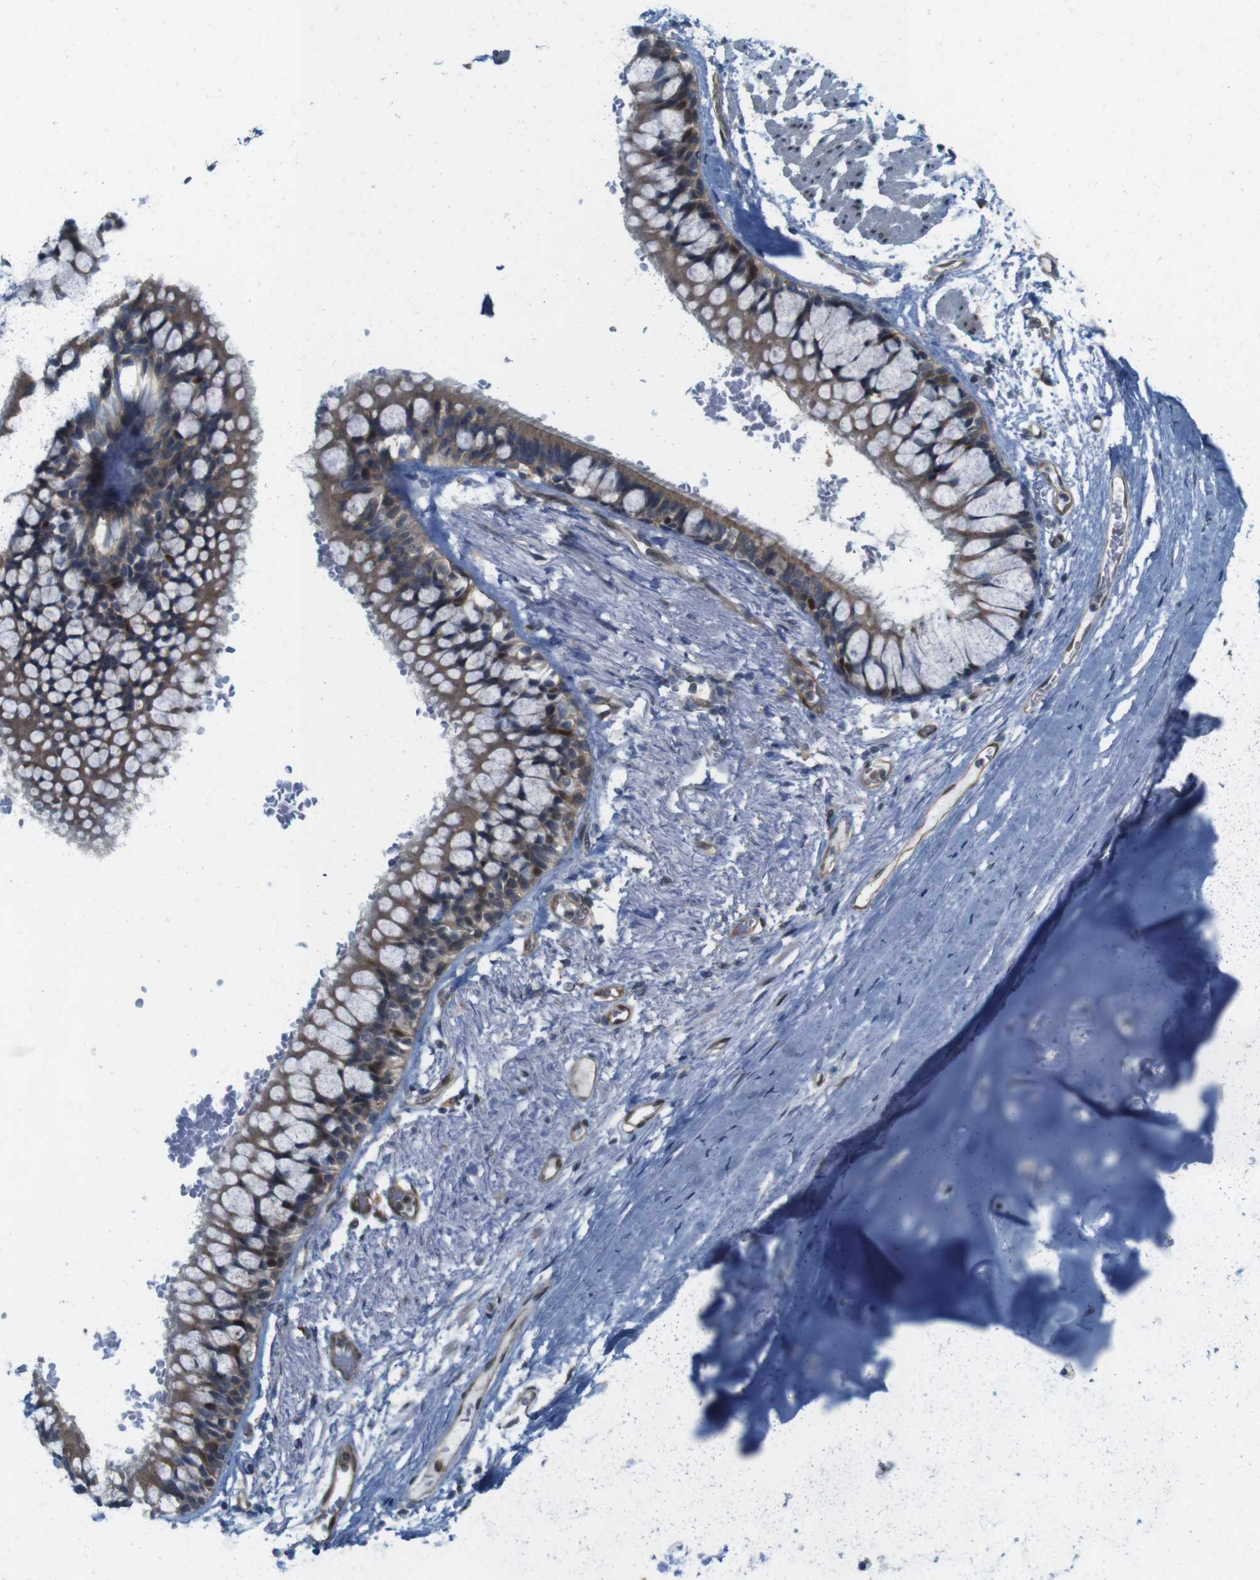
{"staining": {"intensity": "negative", "quantity": "none", "location": "none"}, "tissue": "adipose tissue", "cell_type": "Adipocytes", "image_type": "normal", "snomed": [{"axis": "morphology", "description": "Normal tissue, NOS"}, {"axis": "topography", "description": "Cartilage tissue"}, {"axis": "topography", "description": "Bronchus"}], "caption": "IHC micrograph of normal adipose tissue: human adipose tissue stained with DAB (3,3'-diaminobenzidine) demonstrates no significant protein staining in adipocytes.", "gene": "SKI", "patient": {"sex": "female", "age": 73}}